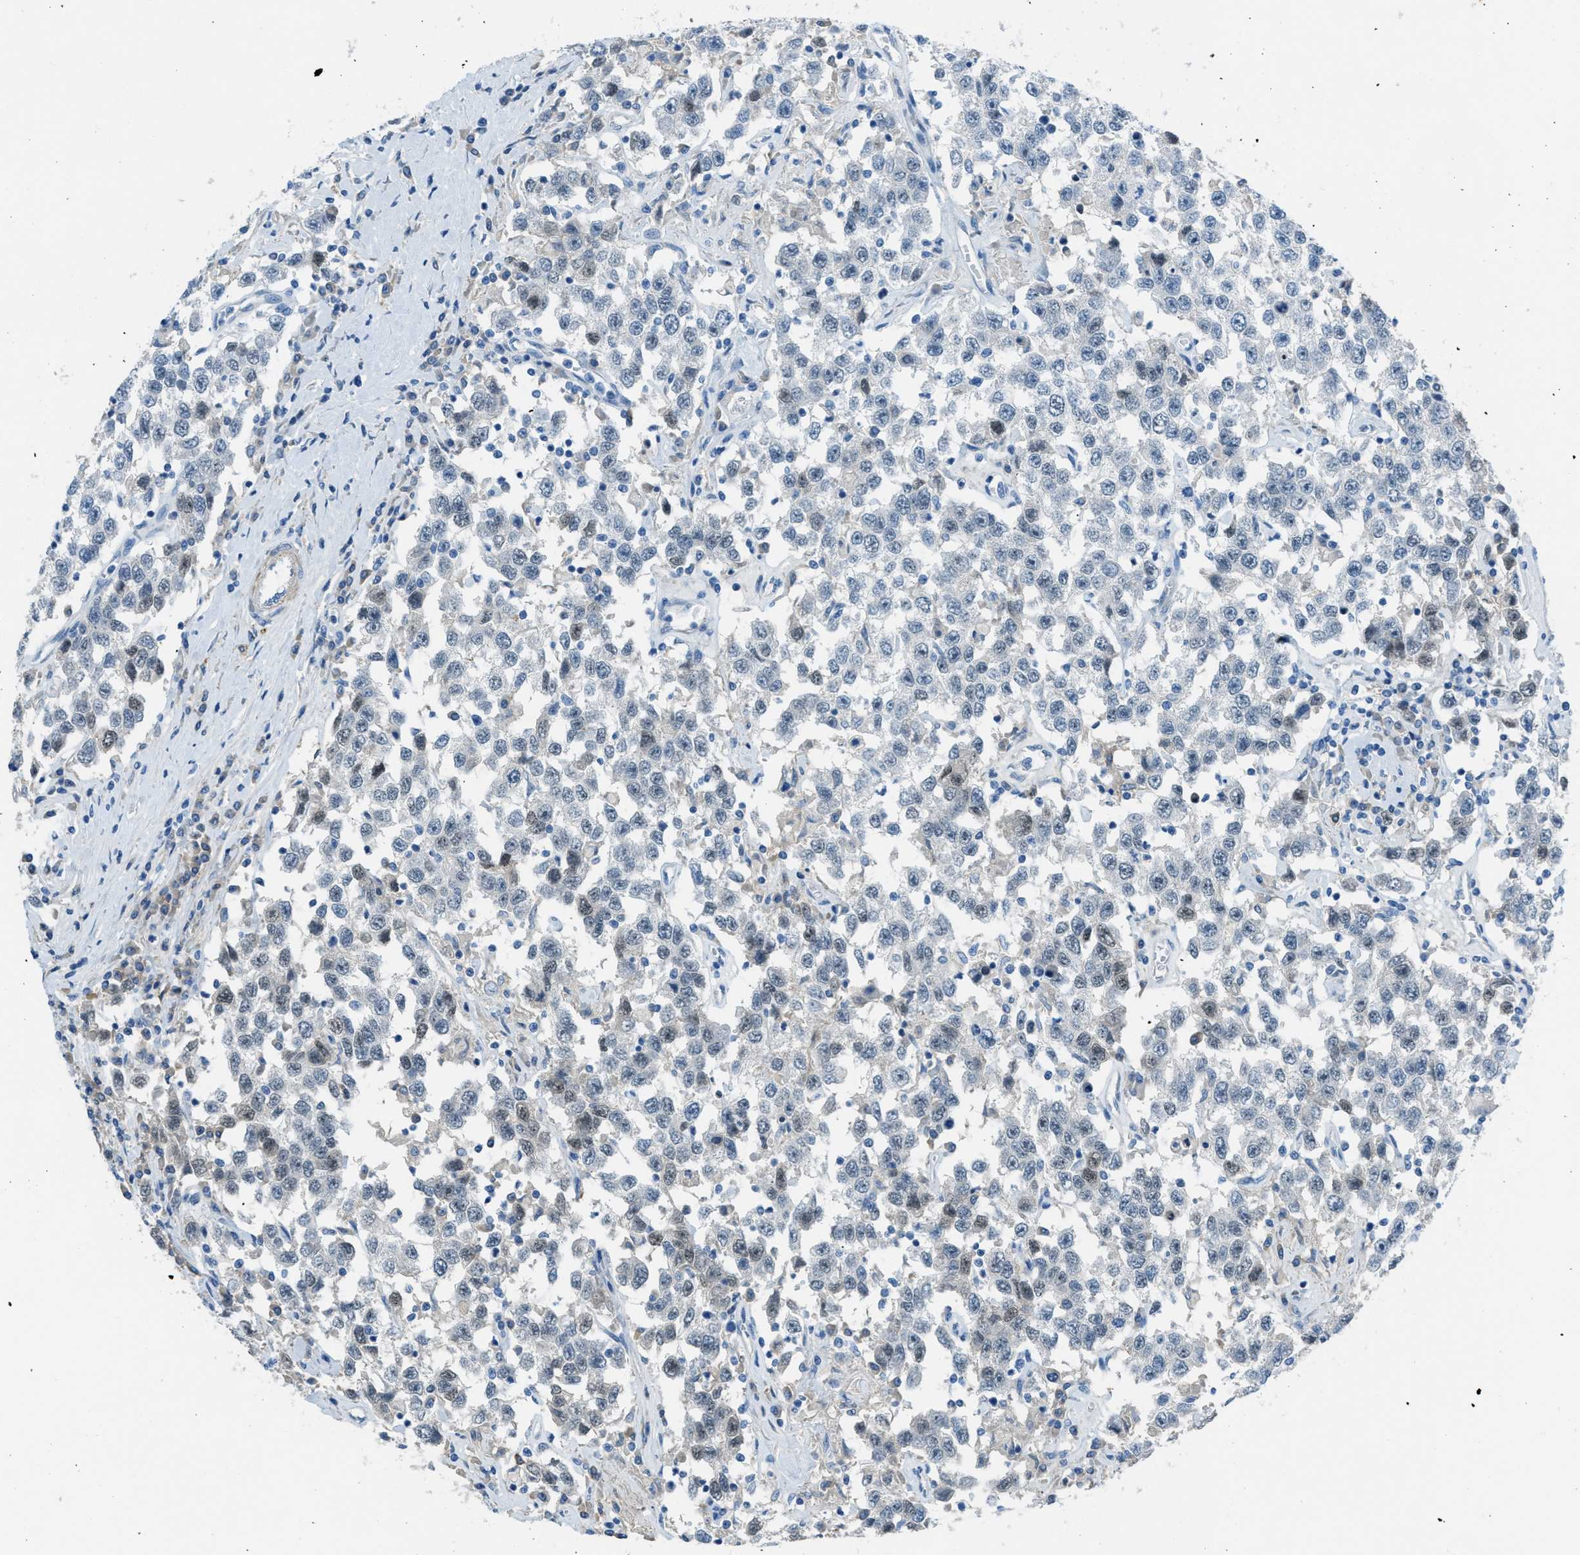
{"staining": {"intensity": "negative", "quantity": "none", "location": "none"}, "tissue": "testis cancer", "cell_type": "Tumor cells", "image_type": "cancer", "snomed": [{"axis": "morphology", "description": "Seminoma, NOS"}, {"axis": "topography", "description": "Testis"}], "caption": "High power microscopy image of an IHC photomicrograph of testis cancer (seminoma), revealing no significant expression in tumor cells.", "gene": "KLHL8", "patient": {"sex": "male", "age": 41}}